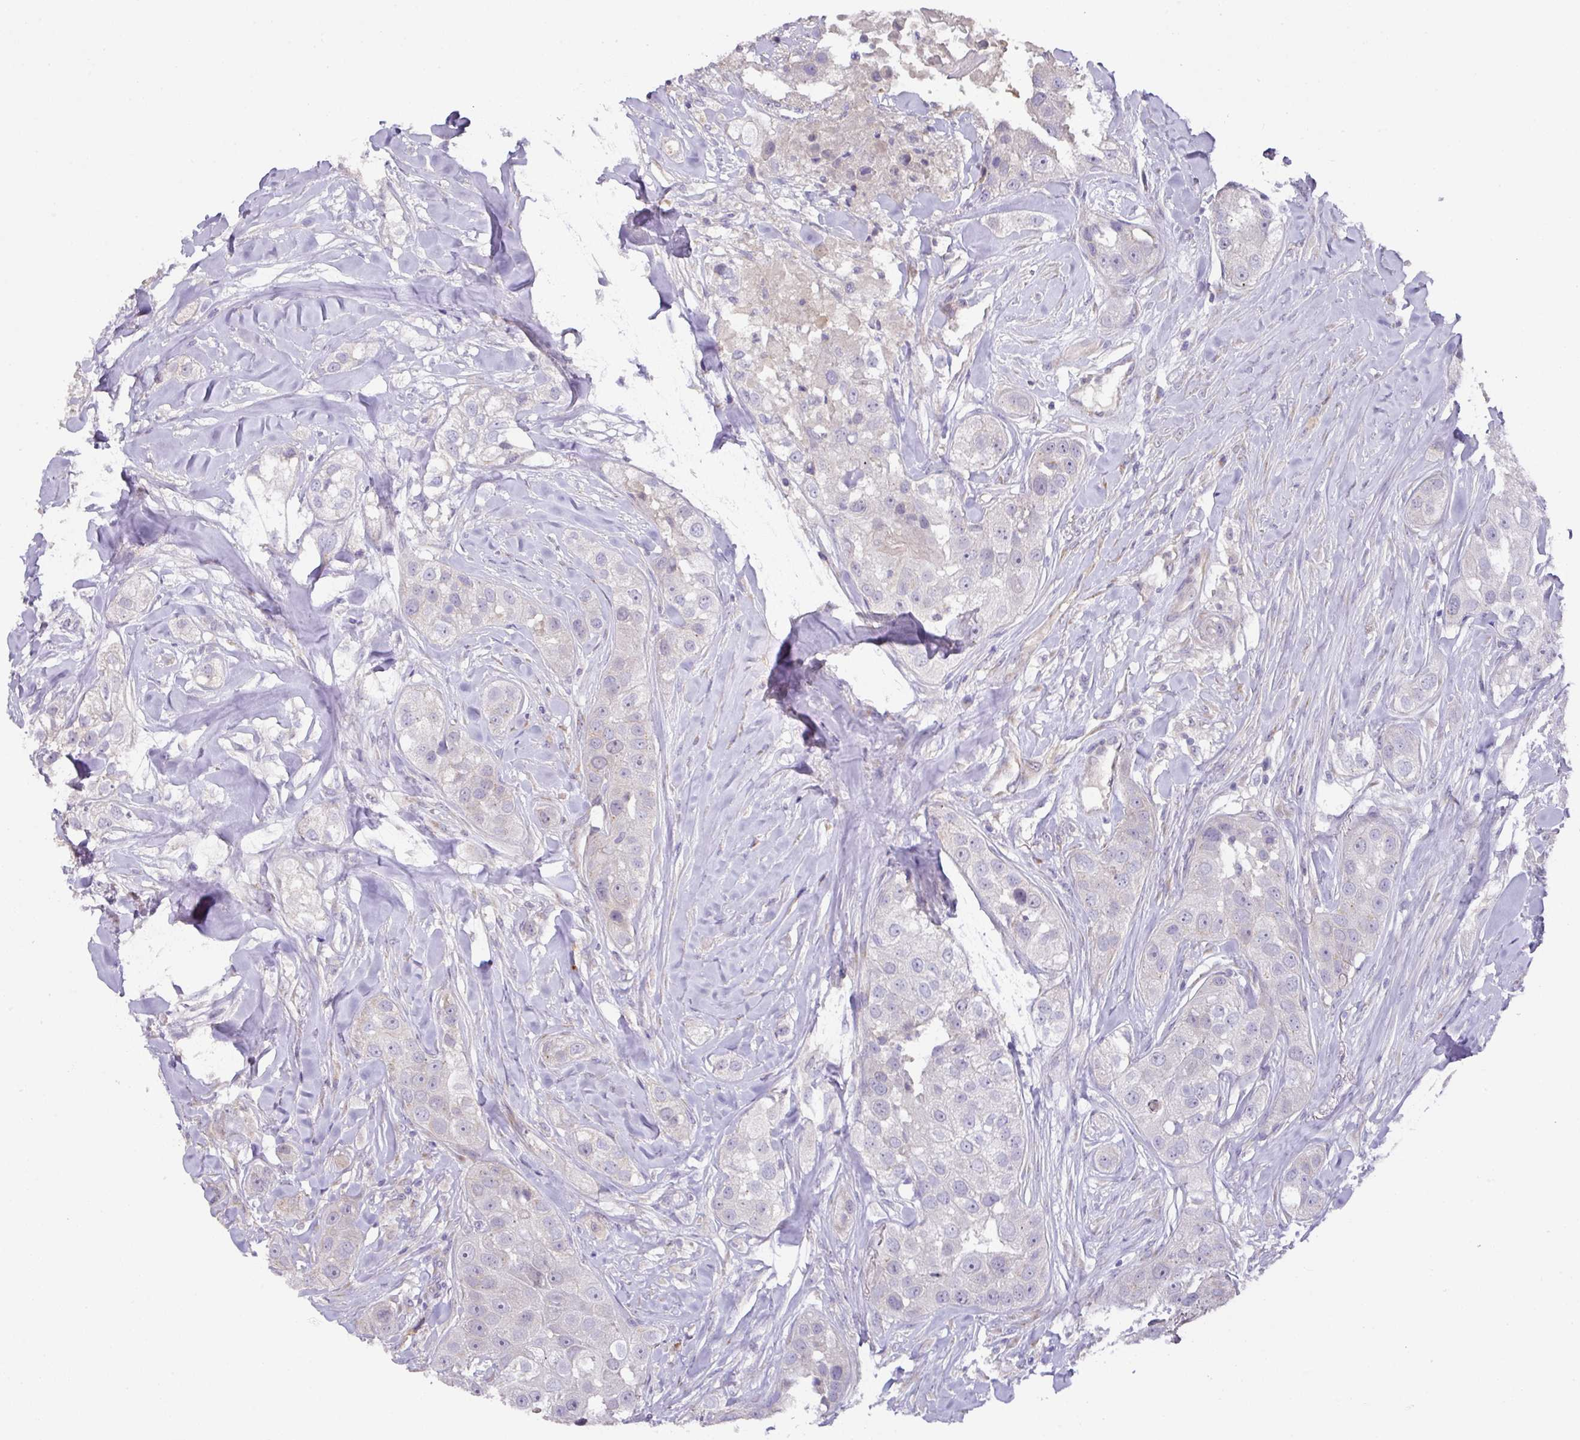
{"staining": {"intensity": "negative", "quantity": "none", "location": "none"}, "tissue": "head and neck cancer", "cell_type": "Tumor cells", "image_type": "cancer", "snomed": [{"axis": "morphology", "description": "Normal tissue, NOS"}, {"axis": "morphology", "description": "Squamous cell carcinoma, NOS"}, {"axis": "topography", "description": "Skeletal muscle"}, {"axis": "topography", "description": "Head-Neck"}], "caption": "Tumor cells are negative for brown protein staining in head and neck squamous cell carcinoma.", "gene": "TARM1", "patient": {"sex": "male", "age": 51}}